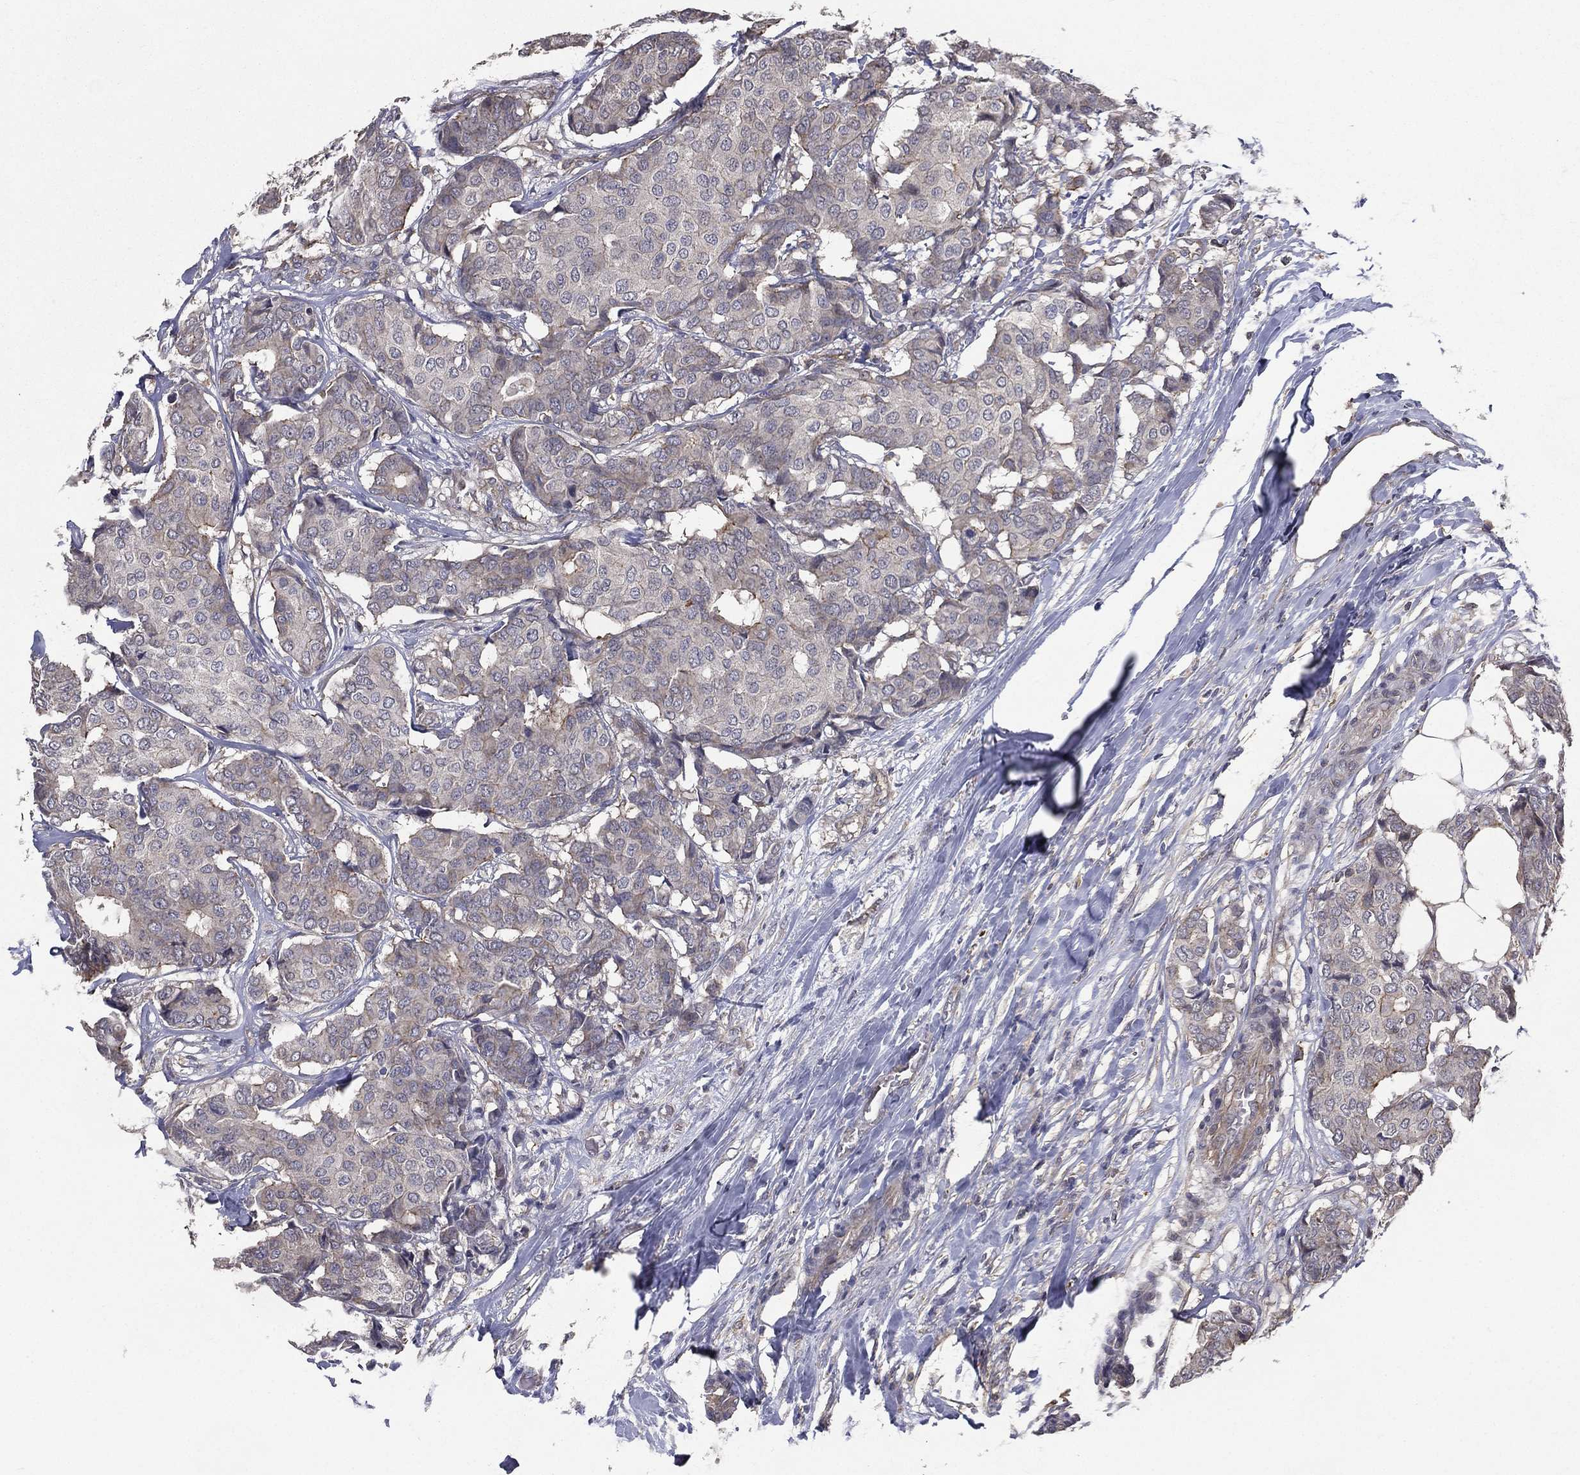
{"staining": {"intensity": "weak", "quantity": "<25%", "location": "cytoplasmic/membranous"}, "tissue": "breast cancer", "cell_type": "Tumor cells", "image_type": "cancer", "snomed": [{"axis": "morphology", "description": "Duct carcinoma"}, {"axis": "topography", "description": "Breast"}], "caption": "An image of breast invasive ductal carcinoma stained for a protein shows no brown staining in tumor cells. (DAB immunohistochemistry (IHC), high magnification).", "gene": "SERPINB2", "patient": {"sex": "female", "age": 75}}